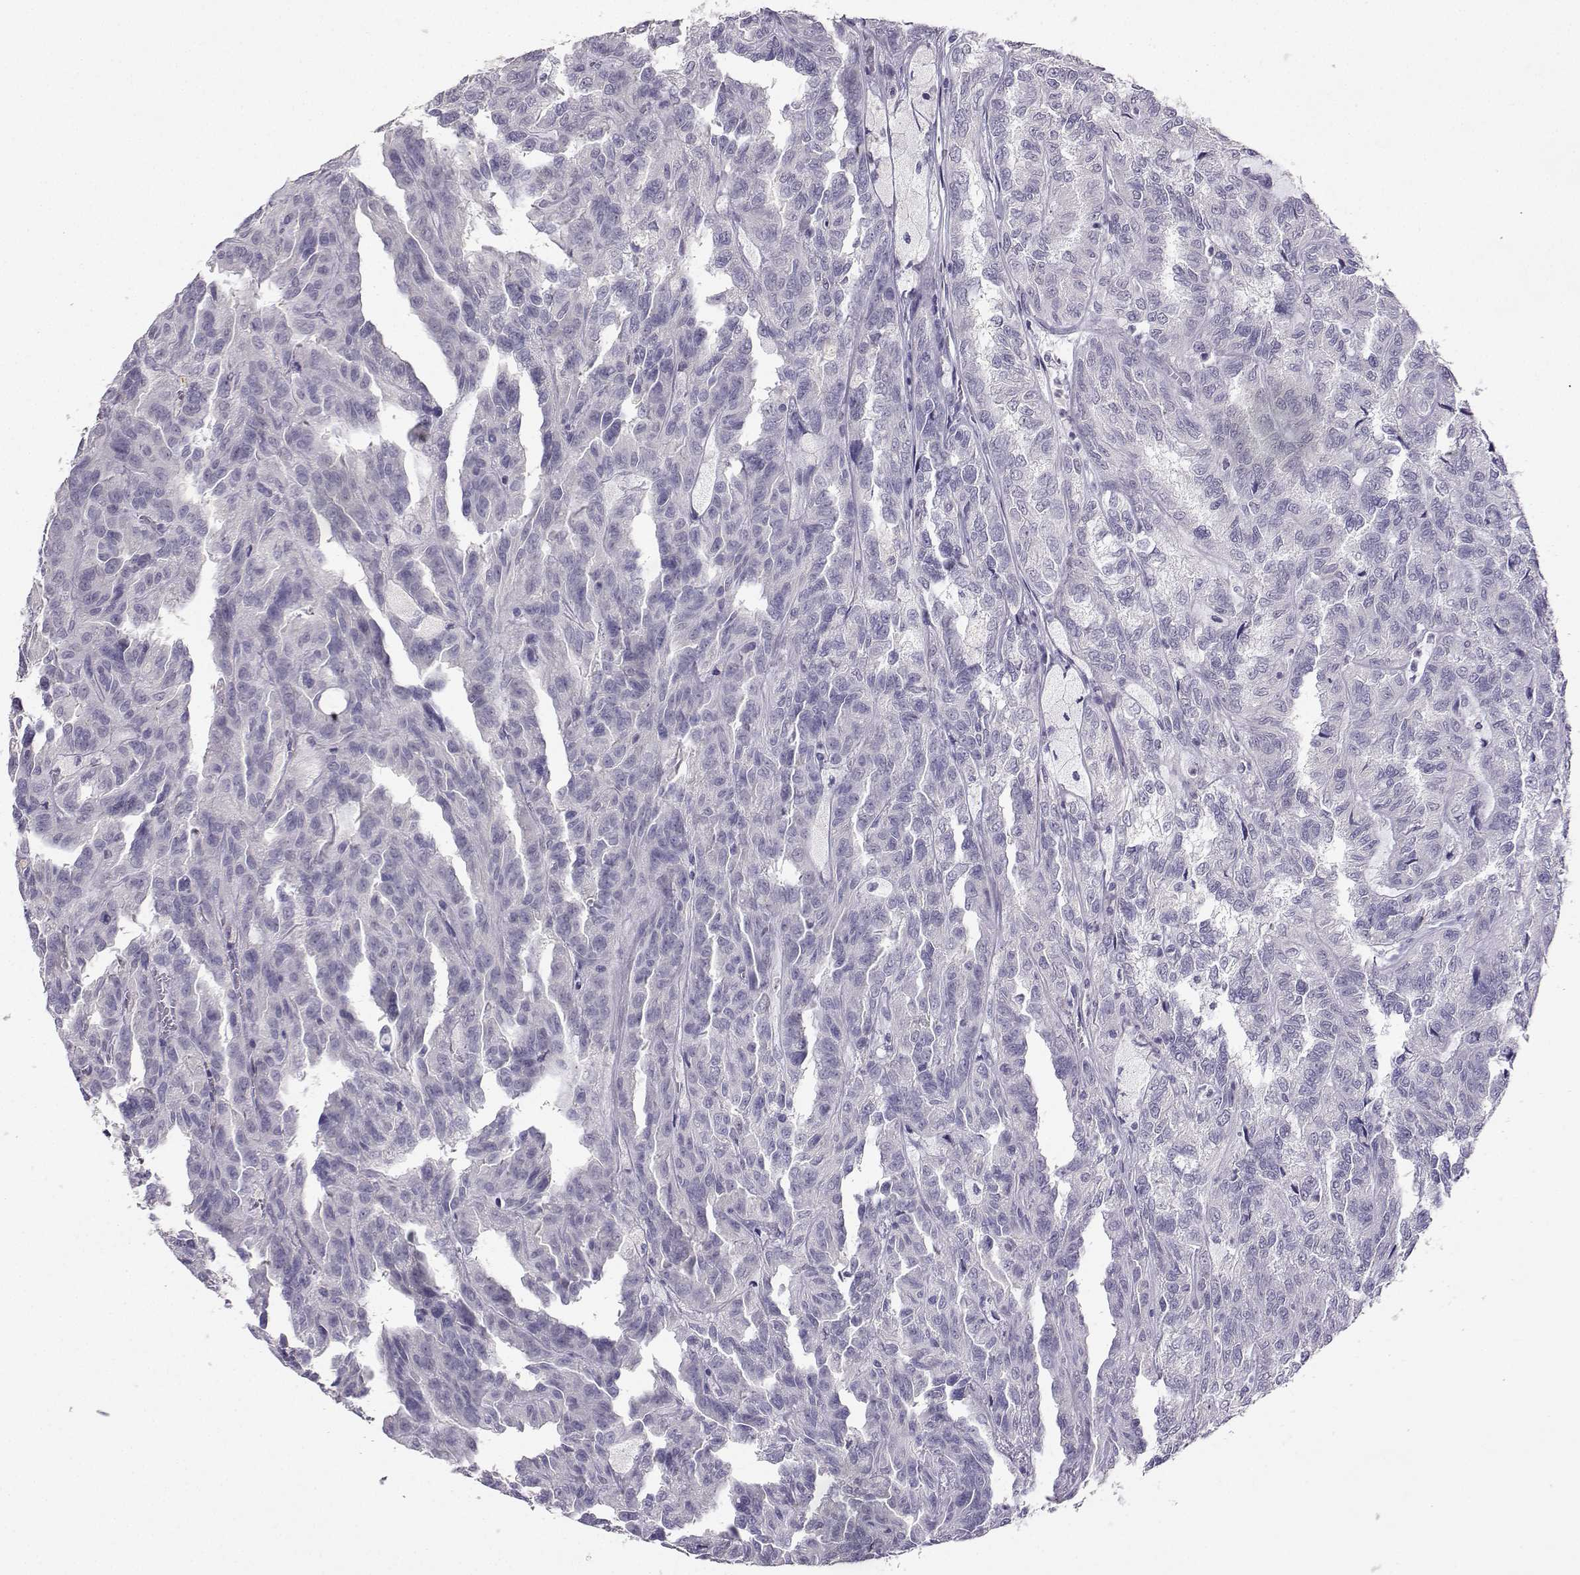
{"staining": {"intensity": "negative", "quantity": "none", "location": "none"}, "tissue": "renal cancer", "cell_type": "Tumor cells", "image_type": "cancer", "snomed": [{"axis": "morphology", "description": "Adenocarcinoma, NOS"}, {"axis": "topography", "description": "Kidney"}], "caption": "Tumor cells are negative for brown protein staining in renal adenocarcinoma.", "gene": "TBR1", "patient": {"sex": "male", "age": 79}}